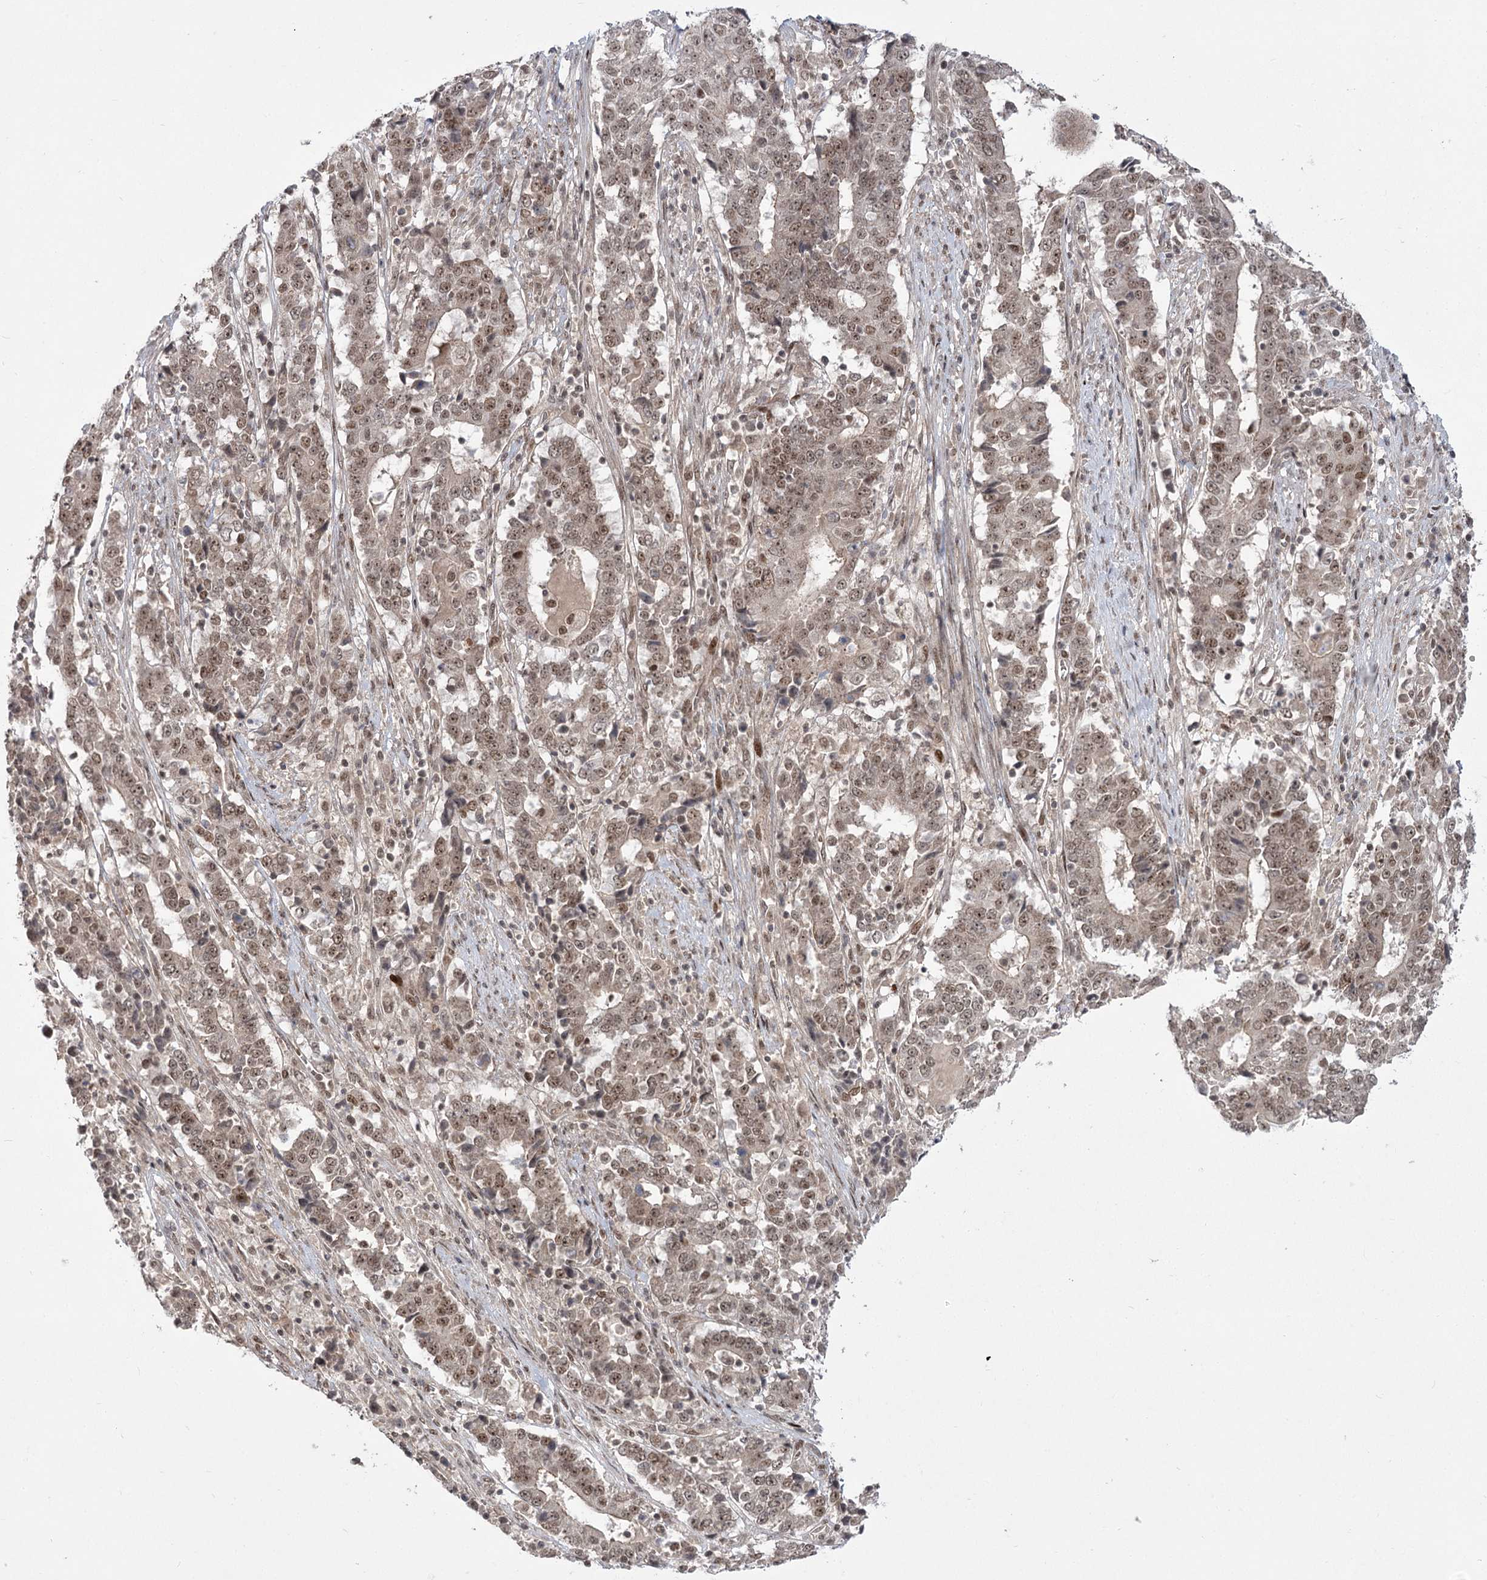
{"staining": {"intensity": "moderate", "quantity": ">75%", "location": "nuclear"}, "tissue": "stomach cancer", "cell_type": "Tumor cells", "image_type": "cancer", "snomed": [{"axis": "morphology", "description": "Adenocarcinoma, NOS"}, {"axis": "topography", "description": "Stomach"}], "caption": "Brown immunohistochemical staining in human stomach cancer (adenocarcinoma) reveals moderate nuclear expression in about >75% of tumor cells.", "gene": "HELQ", "patient": {"sex": "male", "age": 59}}